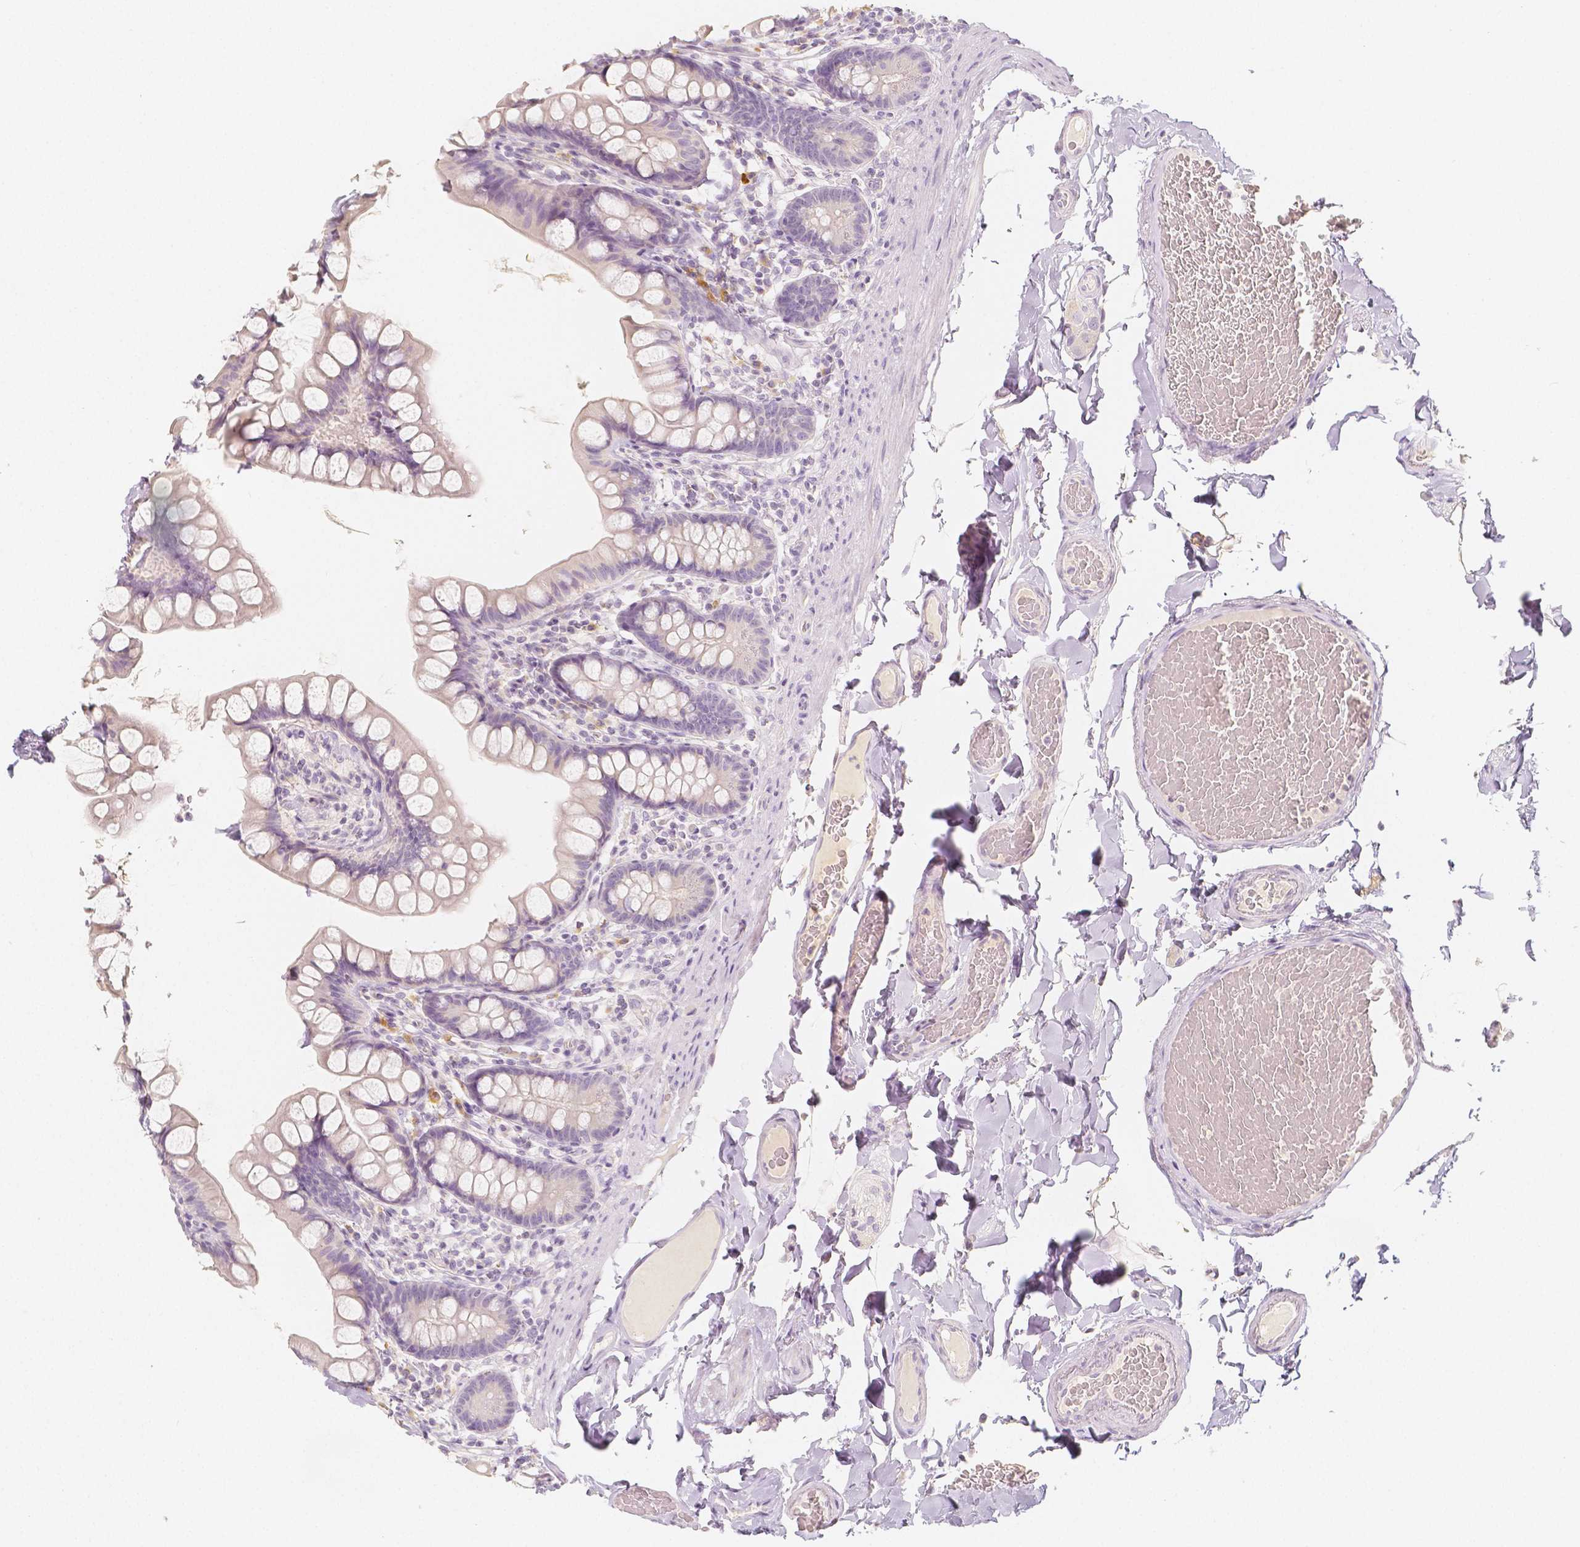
{"staining": {"intensity": "negative", "quantity": "none", "location": "none"}, "tissue": "small intestine", "cell_type": "Glandular cells", "image_type": "normal", "snomed": [{"axis": "morphology", "description": "Normal tissue, NOS"}, {"axis": "topography", "description": "Small intestine"}], "caption": "Protein analysis of normal small intestine reveals no significant positivity in glandular cells.", "gene": "BATF", "patient": {"sex": "male", "age": 70}}